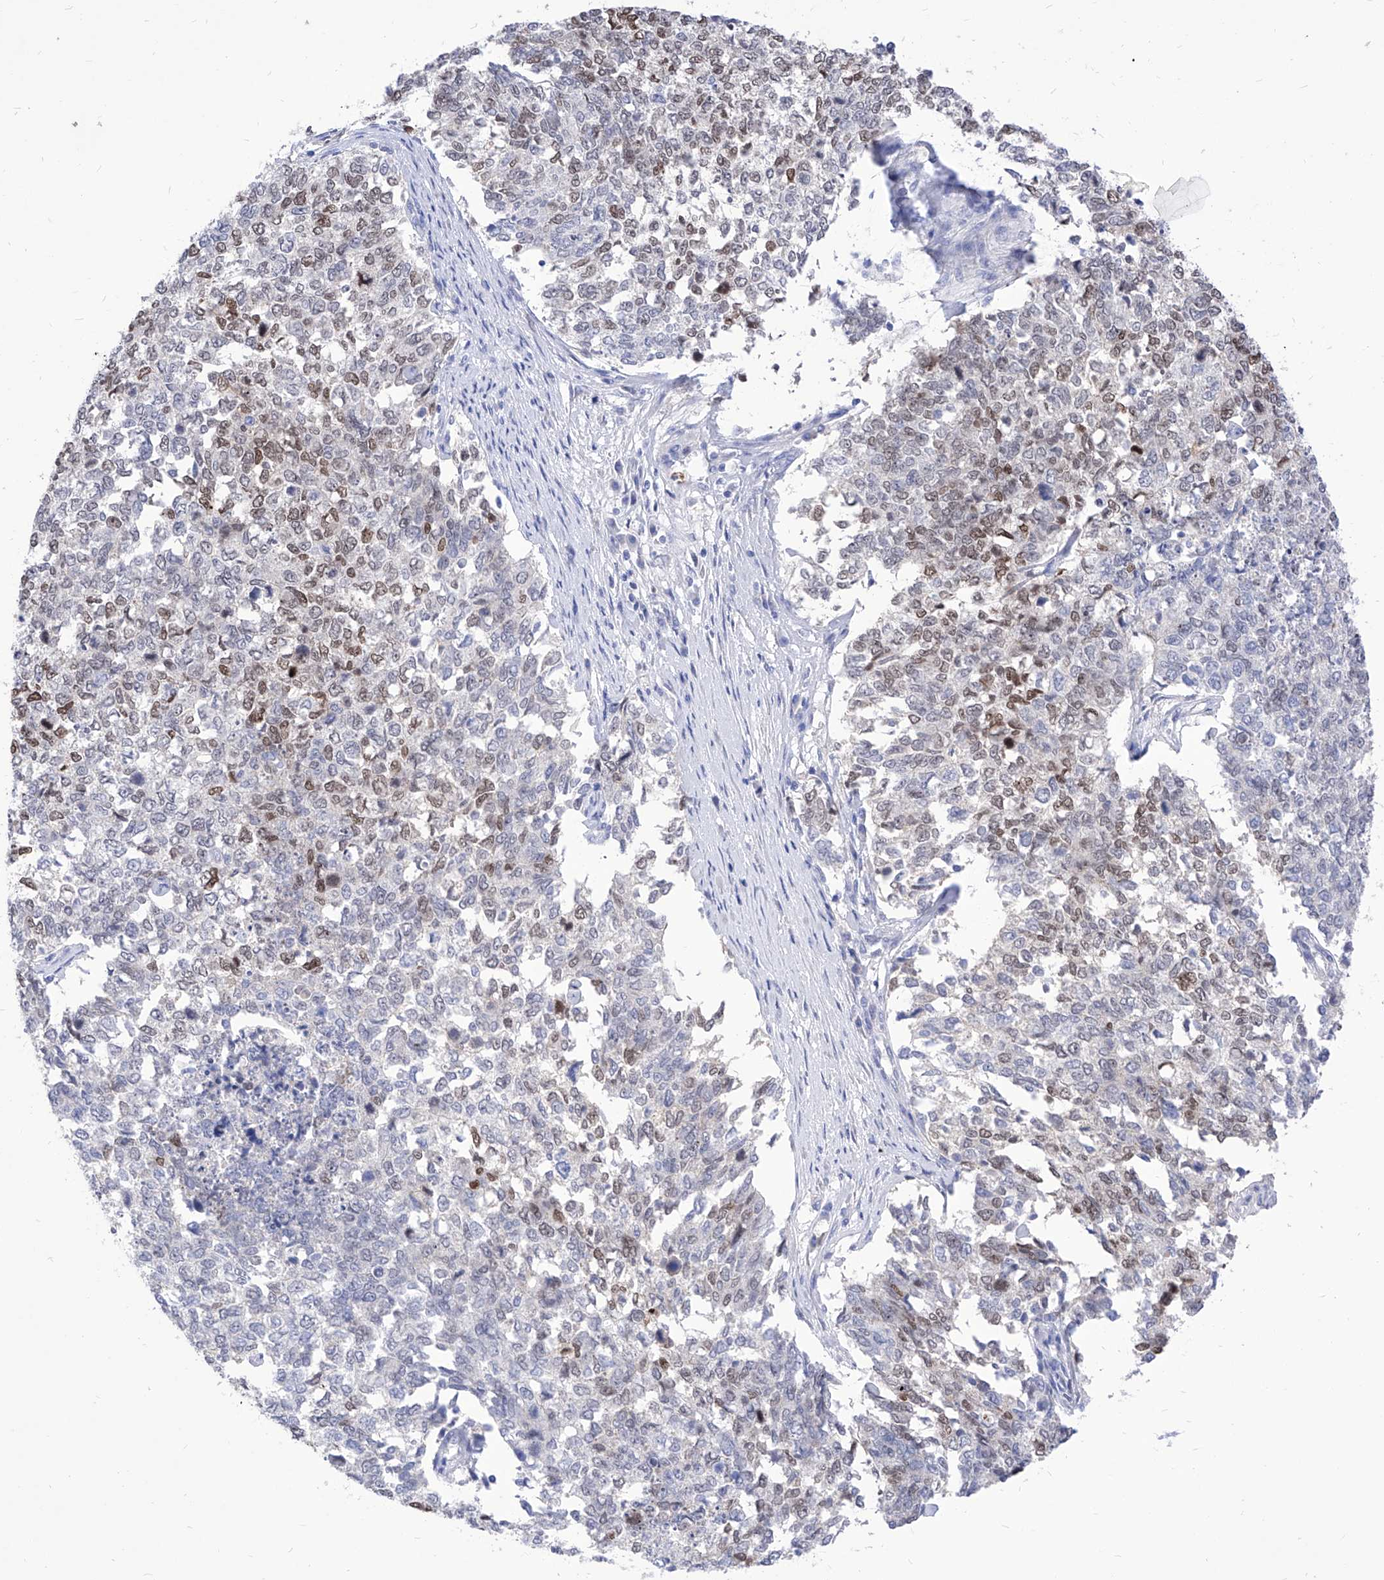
{"staining": {"intensity": "moderate", "quantity": "<25%", "location": "nuclear"}, "tissue": "cervical cancer", "cell_type": "Tumor cells", "image_type": "cancer", "snomed": [{"axis": "morphology", "description": "Squamous cell carcinoma, NOS"}, {"axis": "topography", "description": "Cervix"}], "caption": "DAB immunohistochemical staining of cervical squamous cell carcinoma displays moderate nuclear protein expression in approximately <25% of tumor cells.", "gene": "VAX1", "patient": {"sex": "female", "age": 63}}